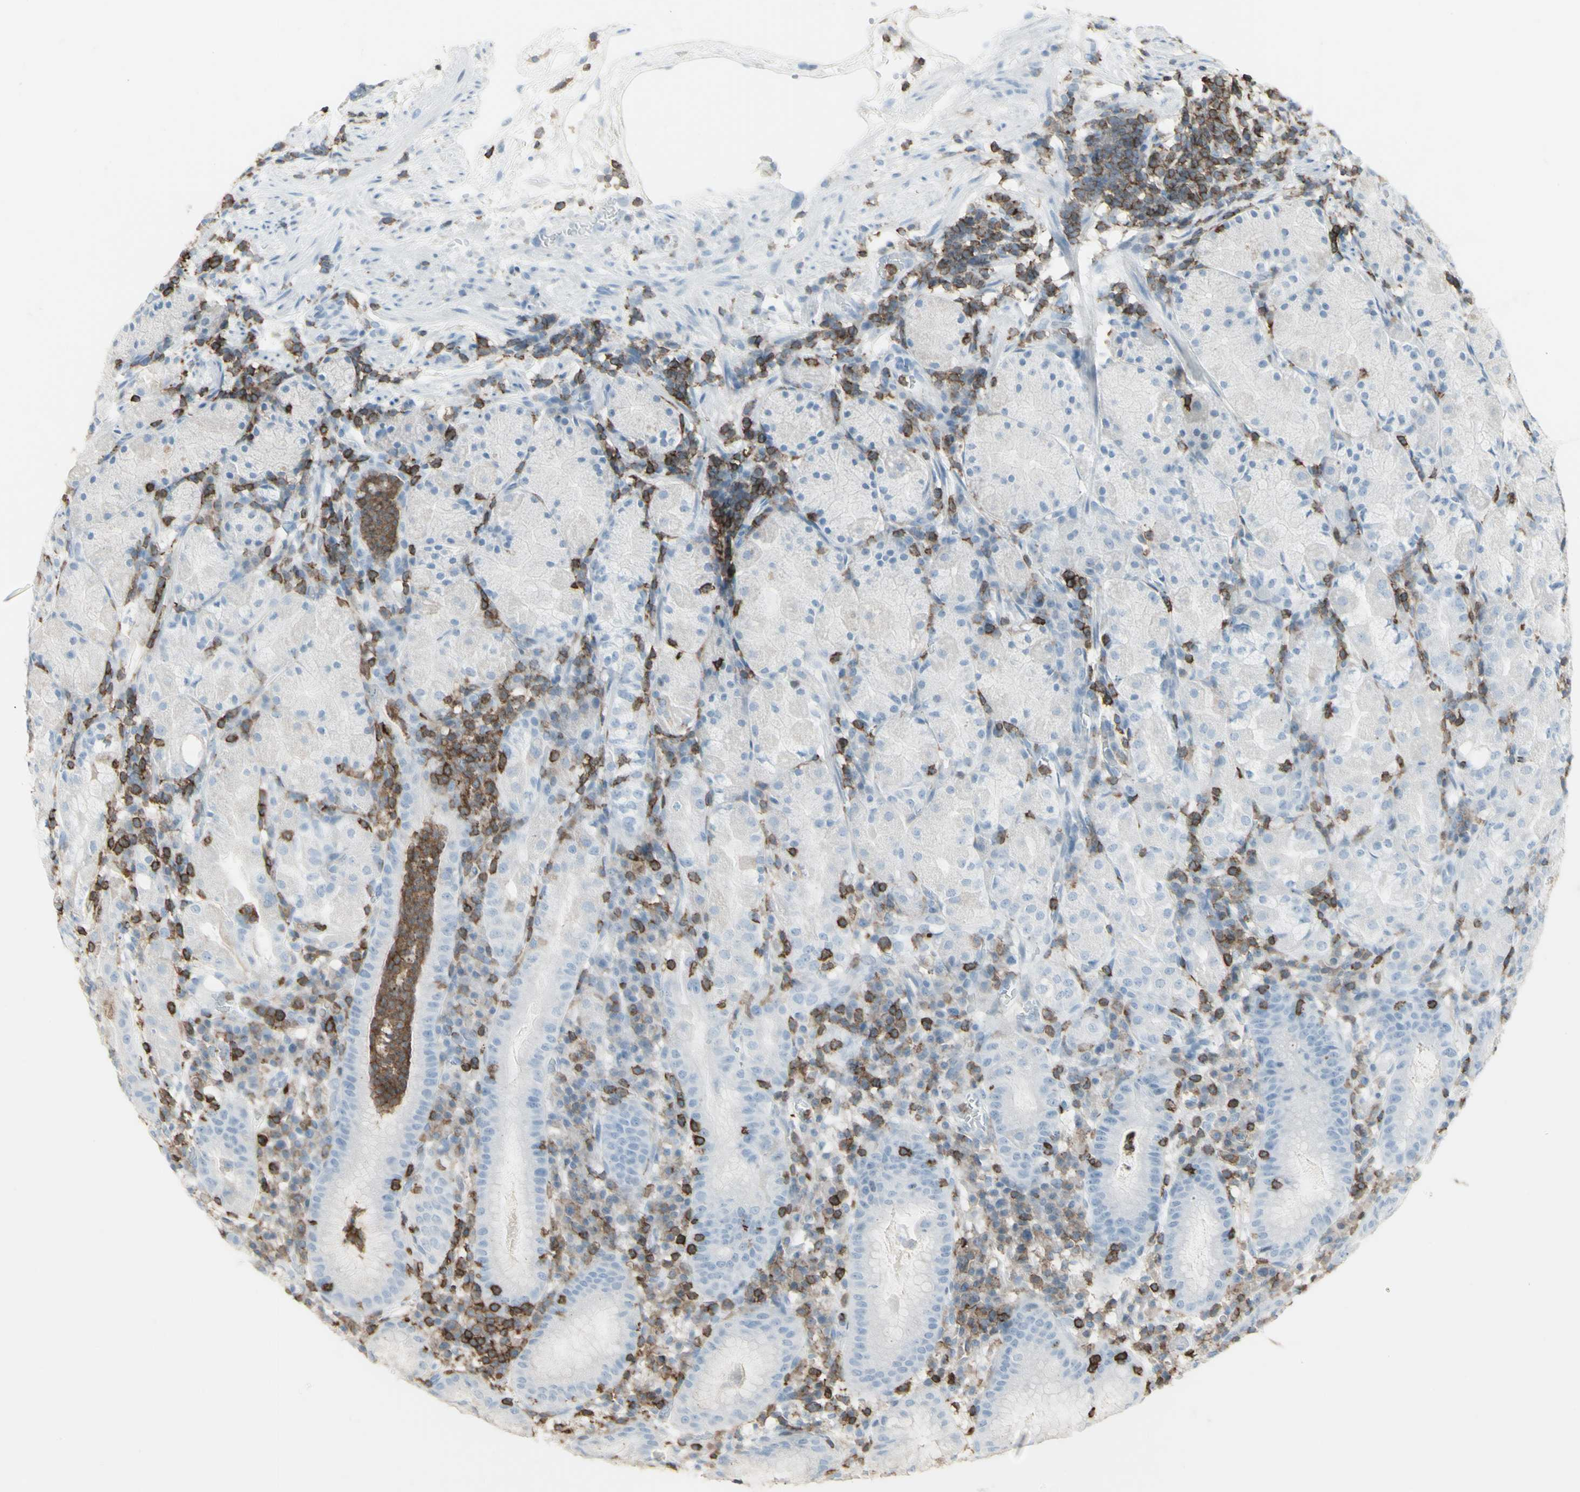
{"staining": {"intensity": "negative", "quantity": "none", "location": "none"}, "tissue": "stomach", "cell_type": "Glandular cells", "image_type": "normal", "snomed": [{"axis": "morphology", "description": "Normal tissue, NOS"}, {"axis": "topography", "description": "Stomach"}, {"axis": "topography", "description": "Stomach, lower"}], "caption": "Immunohistochemistry (IHC) of benign human stomach demonstrates no positivity in glandular cells.", "gene": "NRG1", "patient": {"sex": "female", "age": 75}}